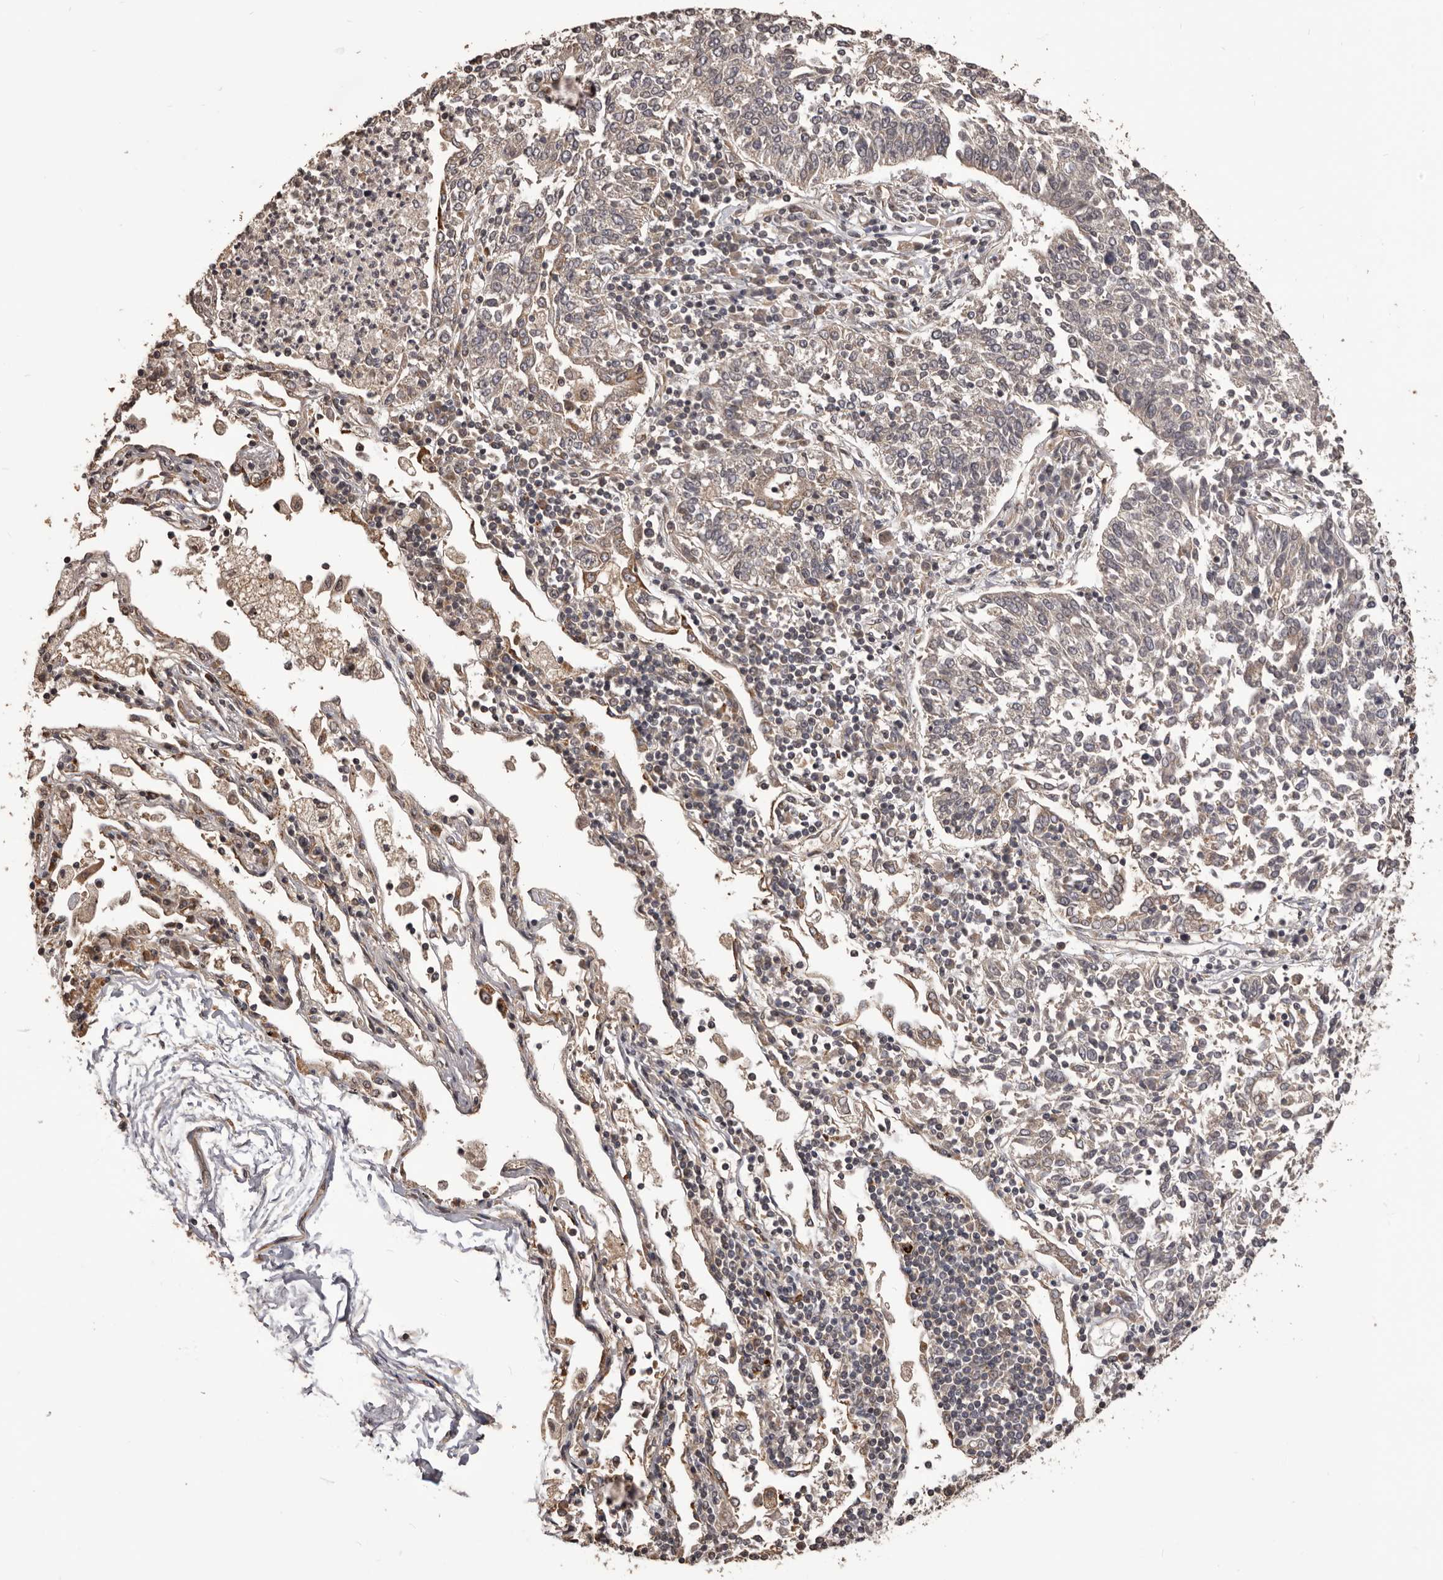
{"staining": {"intensity": "weak", "quantity": "<25%", "location": "cytoplasmic/membranous"}, "tissue": "lung cancer", "cell_type": "Tumor cells", "image_type": "cancer", "snomed": [{"axis": "morphology", "description": "Normal tissue, NOS"}, {"axis": "morphology", "description": "Squamous cell carcinoma, NOS"}, {"axis": "topography", "description": "Cartilage tissue"}, {"axis": "topography", "description": "Lung"}, {"axis": "topography", "description": "Peripheral nerve tissue"}], "caption": "There is no significant staining in tumor cells of lung squamous cell carcinoma.", "gene": "QRSL1", "patient": {"sex": "female", "age": 49}}